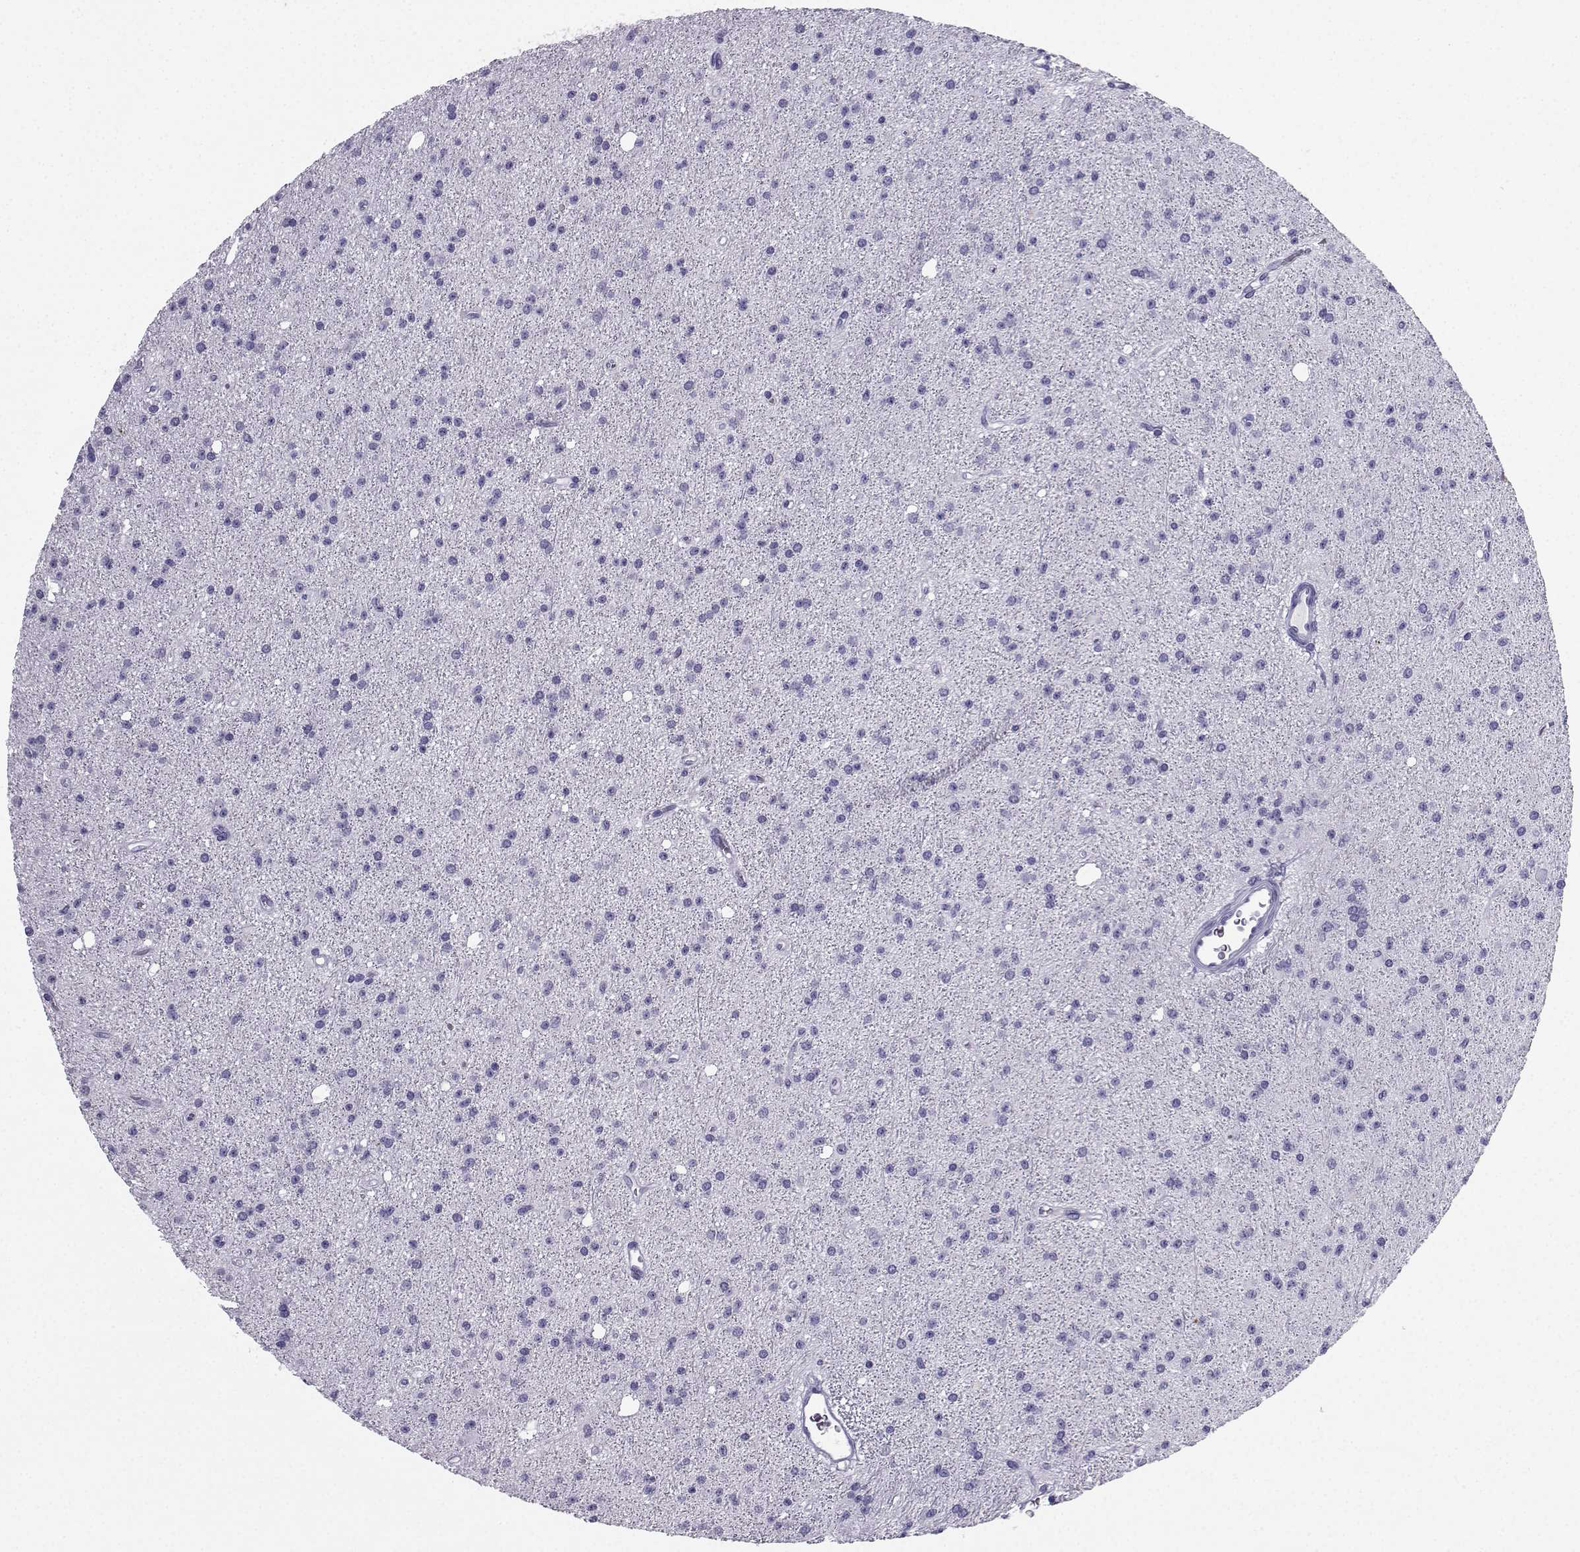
{"staining": {"intensity": "negative", "quantity": "none", "location": "none"}, "tissue": "glioma", "cell_type": "Tumor cells", "image_type": "cancer", "snomed": [{"axis": "morphology", "description": "Glioma, malignant, Low grade"}, {"axis": "topography", "description": "Brain"}], "caption": "DAB (3,3'-diaminobenzidine) immunohistochemical staining of malignant glioma (low-grade) reveals no significant expression in tumor cells.", "gene": "SLC18A2", "patient": {"sex": "male", "age": 27}}